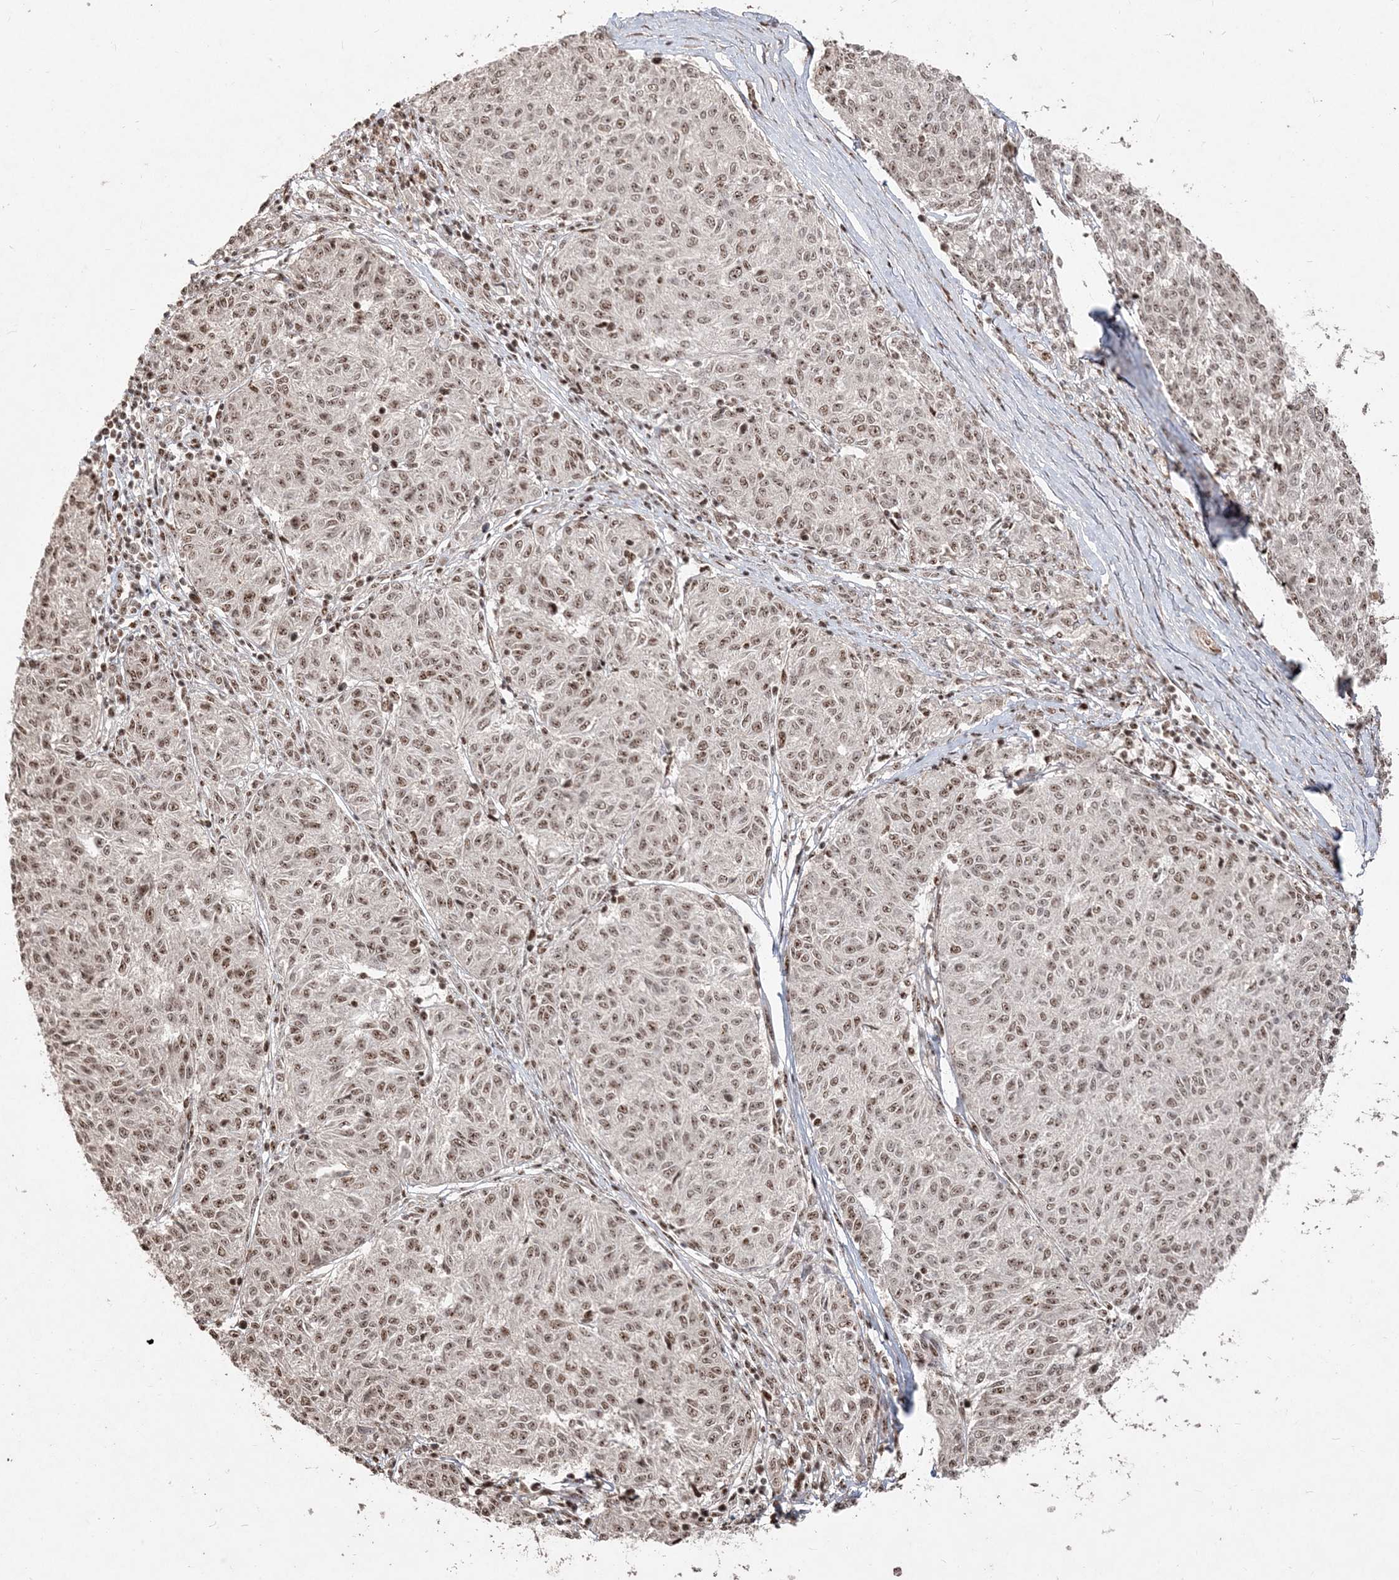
{"staining": {"intensity": "moderate", "quantity": ">75%", "location": "nuclear"}, "tissue": "melanoma", "cell_type": "Tumor cells", "image_type": "cancer", "snomed": [{"axis": "morphology", "description": "Malignant melanoma, NOS"}, {"axis": "topography", "description": "Skin"}], "caption": "Immunohistochemistry (IHC) histopathology image of human malignant melanoma stained for a protein (brown), which demonstrates medium levels of moderate nuclear positivity in approximately >75% of tumor cells.", "gene": "RBM17", "patient": {"sex": "female", "age": 72}}